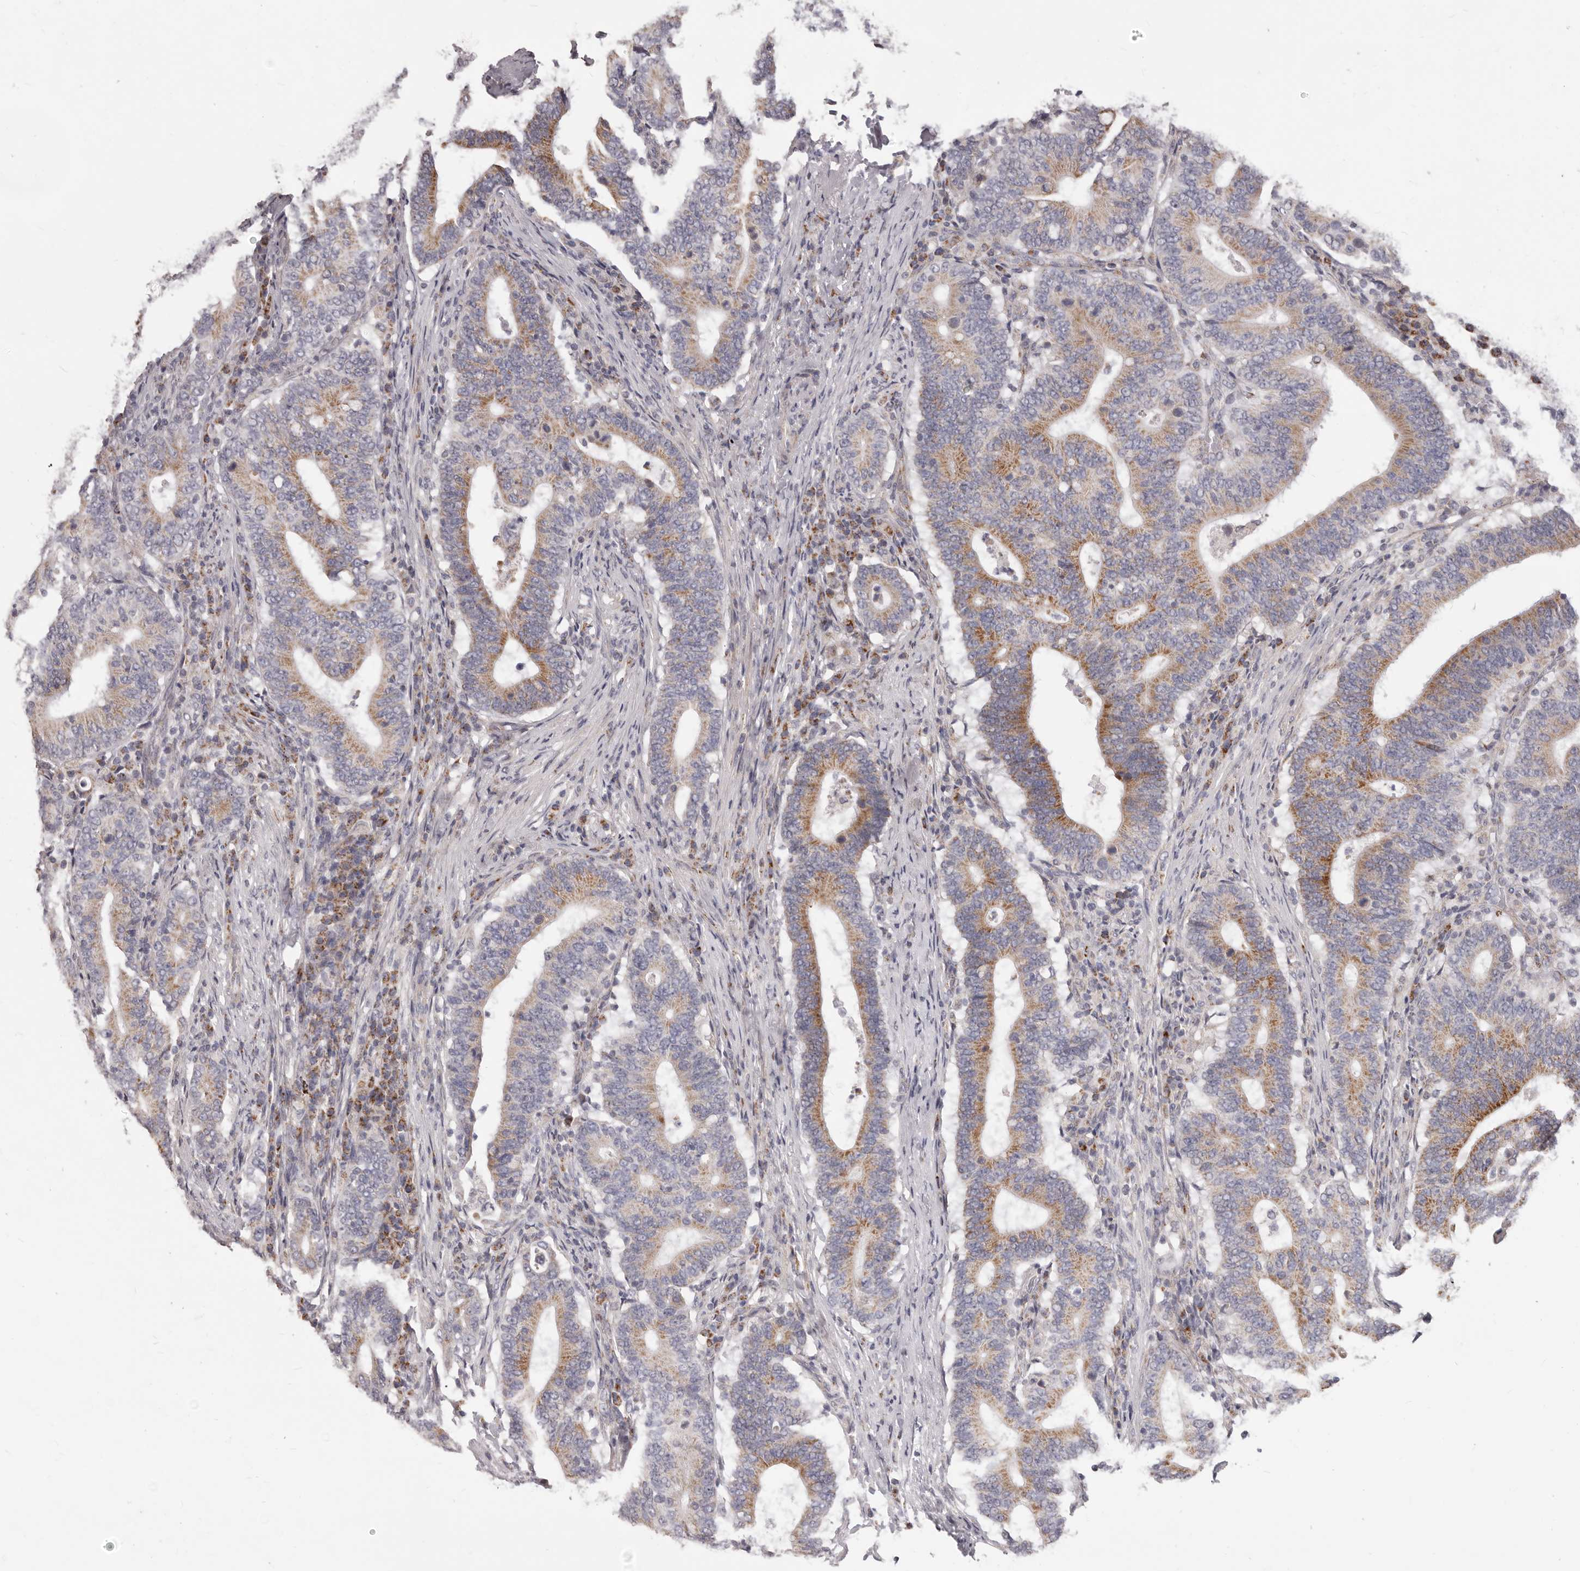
{"staining": {"intensity": "moderate", "quantity": ">75%", "location": "cytoplasmic/membranous"}, "tissue": "colorectal cancer", "cell_type": "Tumor cells", "image_type": "cancer", "snomed": [{"axis": "morphology", "description": "Adenocarcinoma, NOS"}, {"axis": "topography", "description": "Colon"}], "caption": "Immunohistochemical staining of colorectal cancer (adenocarcinoma) demonstrates medium levels of moderate cytoplasmic/membranous protein expression in approximately >75% of tumor cells.", "gene": "PRMT2", "patient": {"sex": "female", "age": 66}}